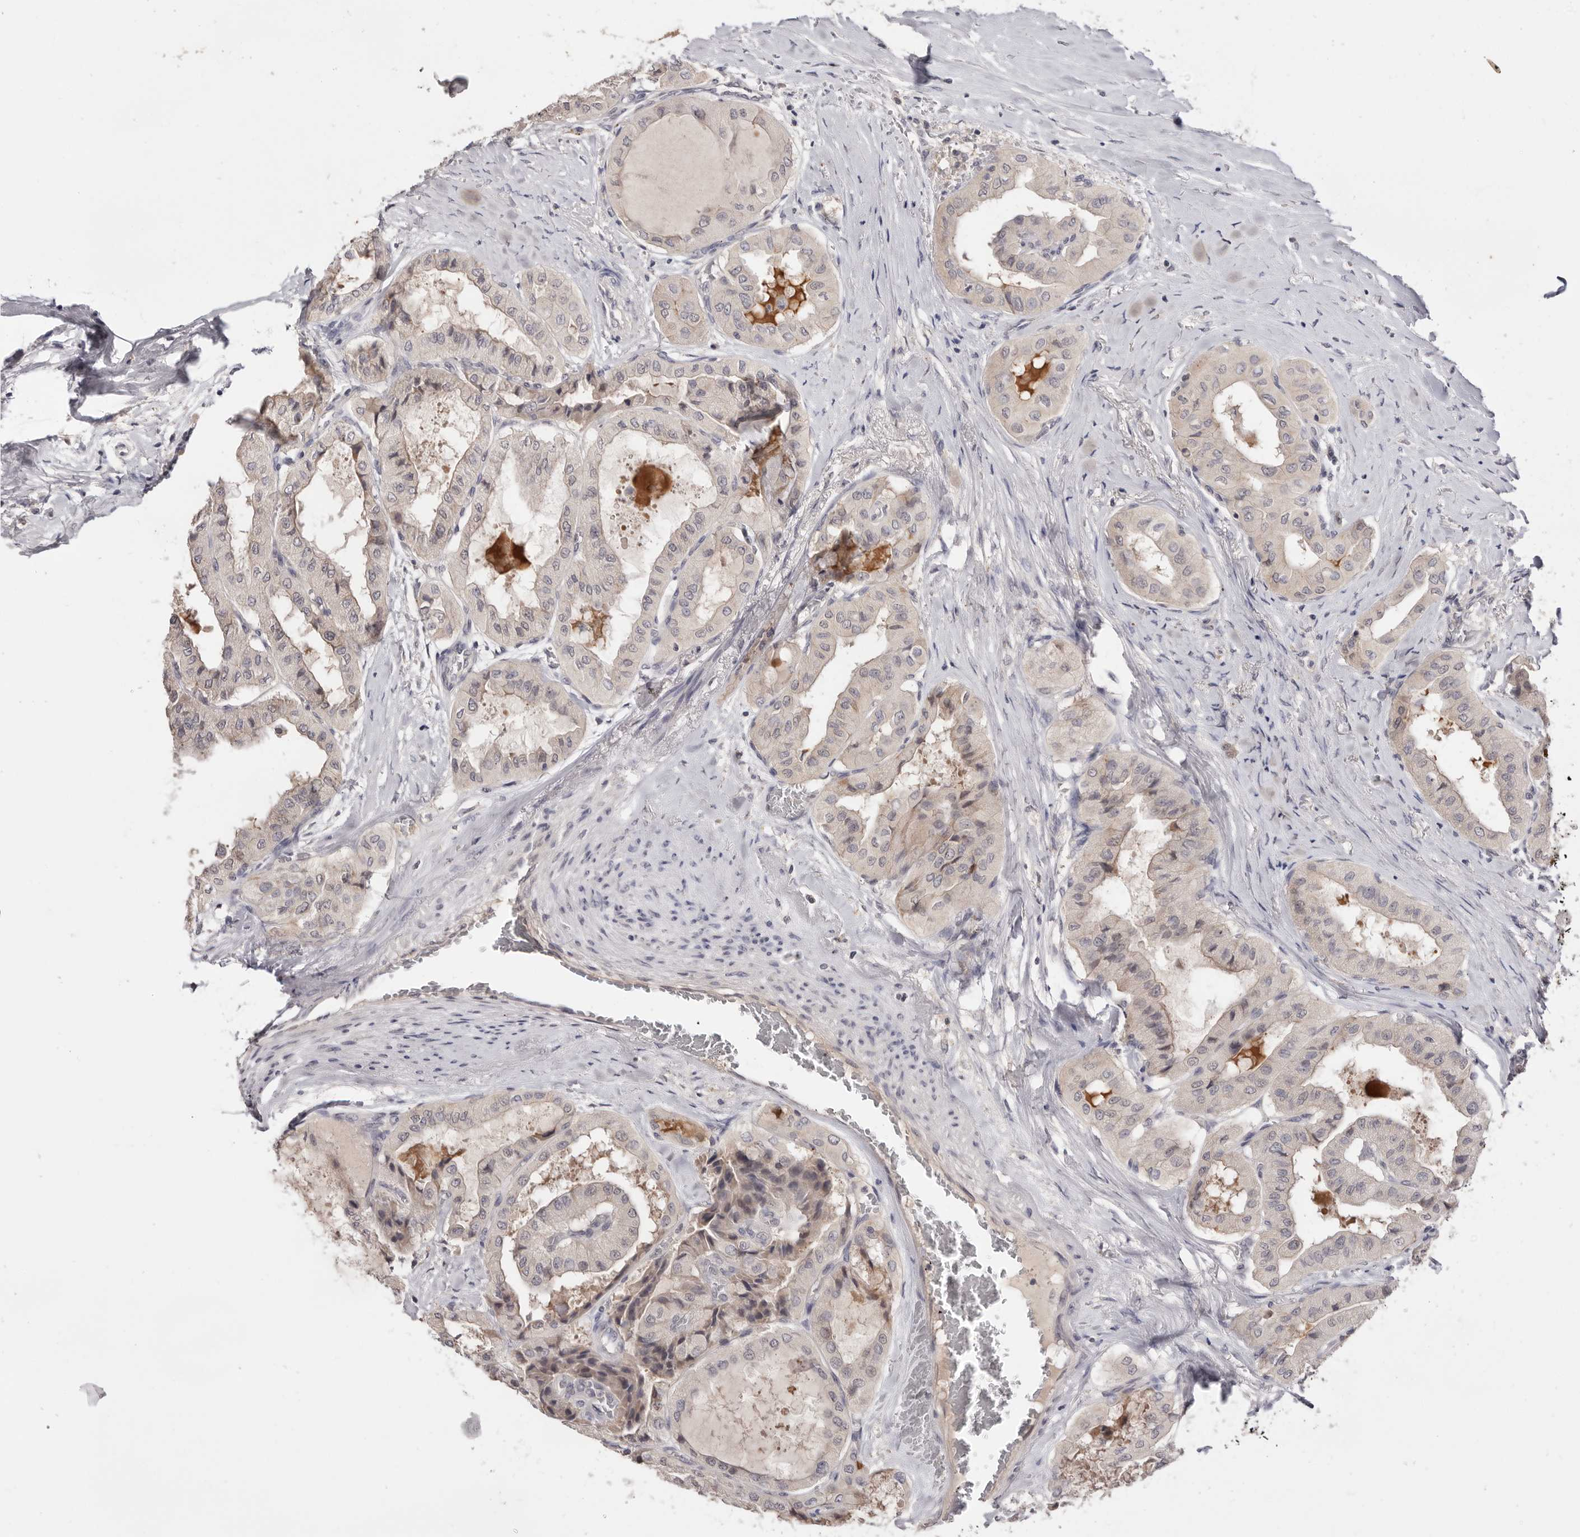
{"staining": {"intensity": "weak", "quantity": "<25%", "location": "cytoplasmic/membranous"}, "tissue": "thyroid cancer", "cell_type": "Tumor cells", "image_type": "cancer", "snomed": [{"axis": "morphology", "description": "Papillary adenocarcinoma, NOS"}, {"axis": "topography", "description": "Thyroid gland"}], "caption": "Tumor cells show no significant protein staining in thyroid papillary adenocarcinoma.", "gene": "DOP1A", "patient": {"sex": "female", "age": 59}}